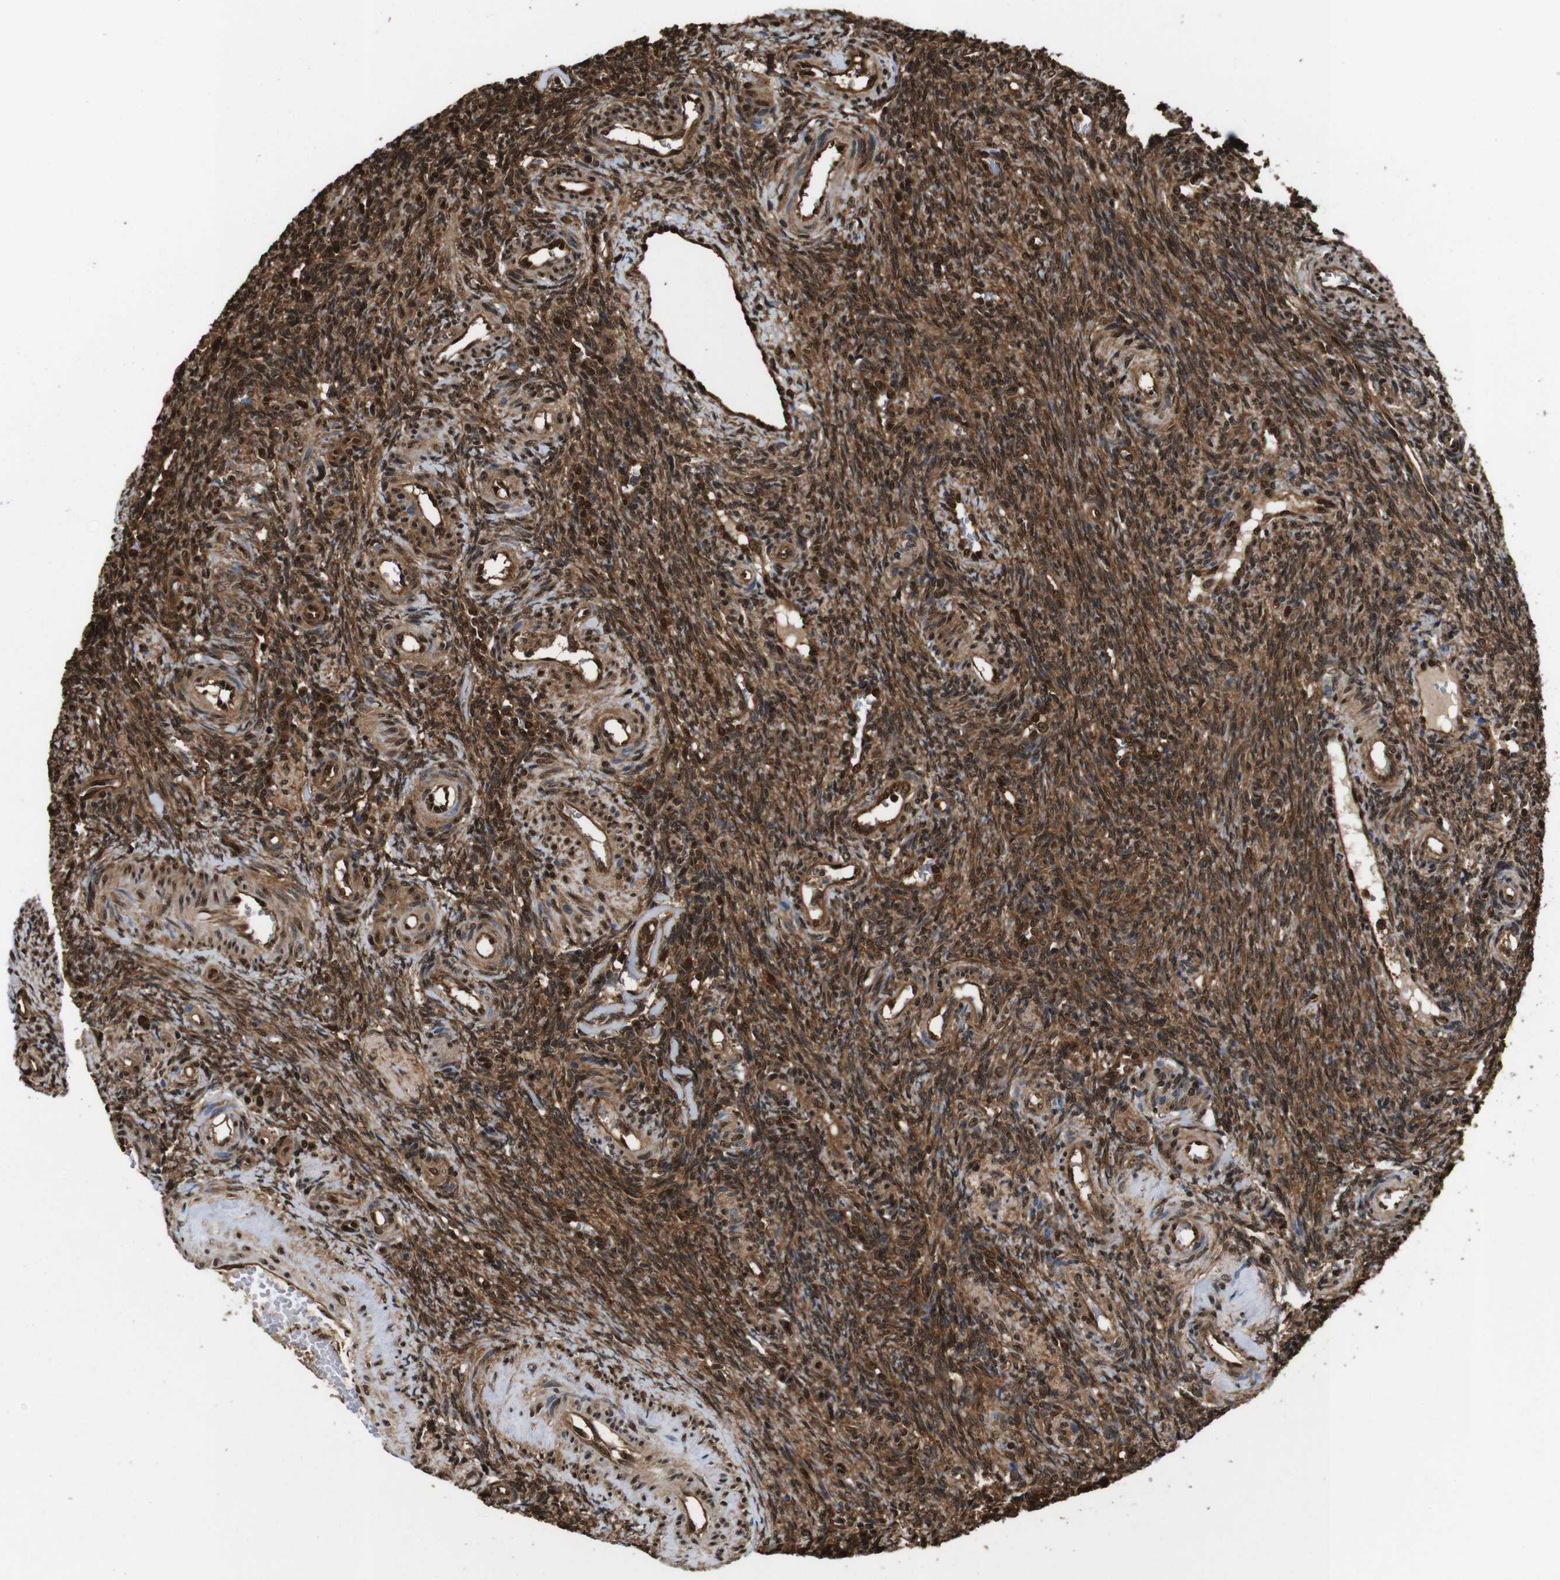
{"staining": {"intensity": "strong", "quantity": ">75%", "location": "cytoplasmic/membranous,nuclear"}, "tissue": "ovary", "cell_type": "Ovarian stroma cells", "image_type": "normal", "snomed": [{"axis": "morphology", "description": "Normal tissue, NOS"}, {"axis": "topography", "description": "Ovary"}], "caption": "Protein expression by IHC displays strong cytoplasmic/membranous,nuclear staining in about >75% of ovarian stroma cells in normal ovary.", "gene": "VCP", "patient": {"sex": "female", "age": 41}}